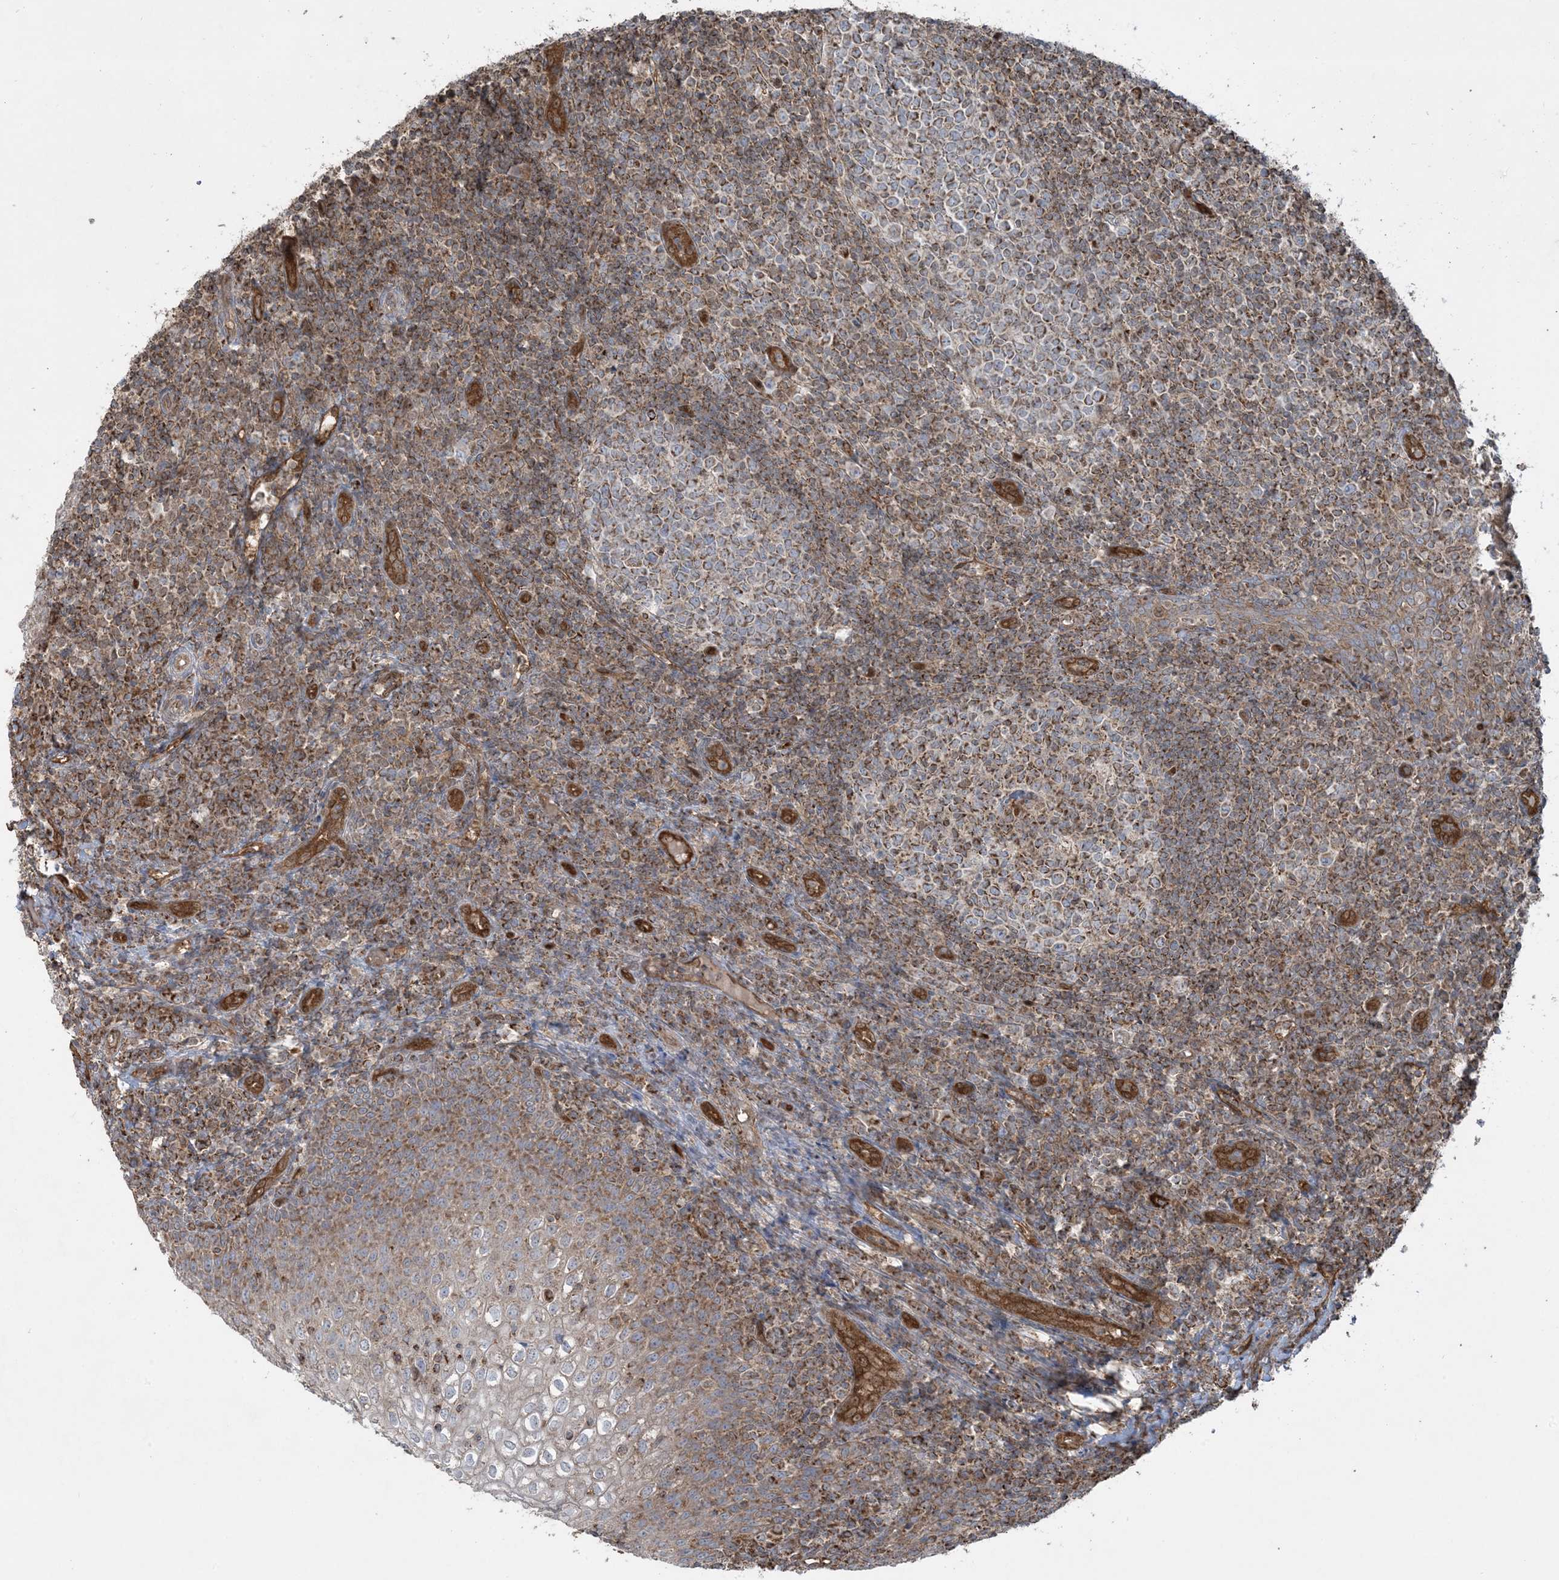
{"staining": {"intensity": "moderate", "quantity": "25%-75%", "location": "cytoplasmic/membranous"}, "tissue": "tonsil", "cell_type": "Germinal center cells", "image_type": "normal", "snomed": [{"axis": "morphology", "description": "Normal tissue, NOS"}, {"axis": "topography", "description": "Tonsil"}], "caption": "Moderate cytoplasmic/membranous staining for a protein is seen in approximately 25%-75% of germinal center cells of benign tonsil using IHC.", "gene": "PPM1F", "patient": {"sex": "female", "age": 19}}